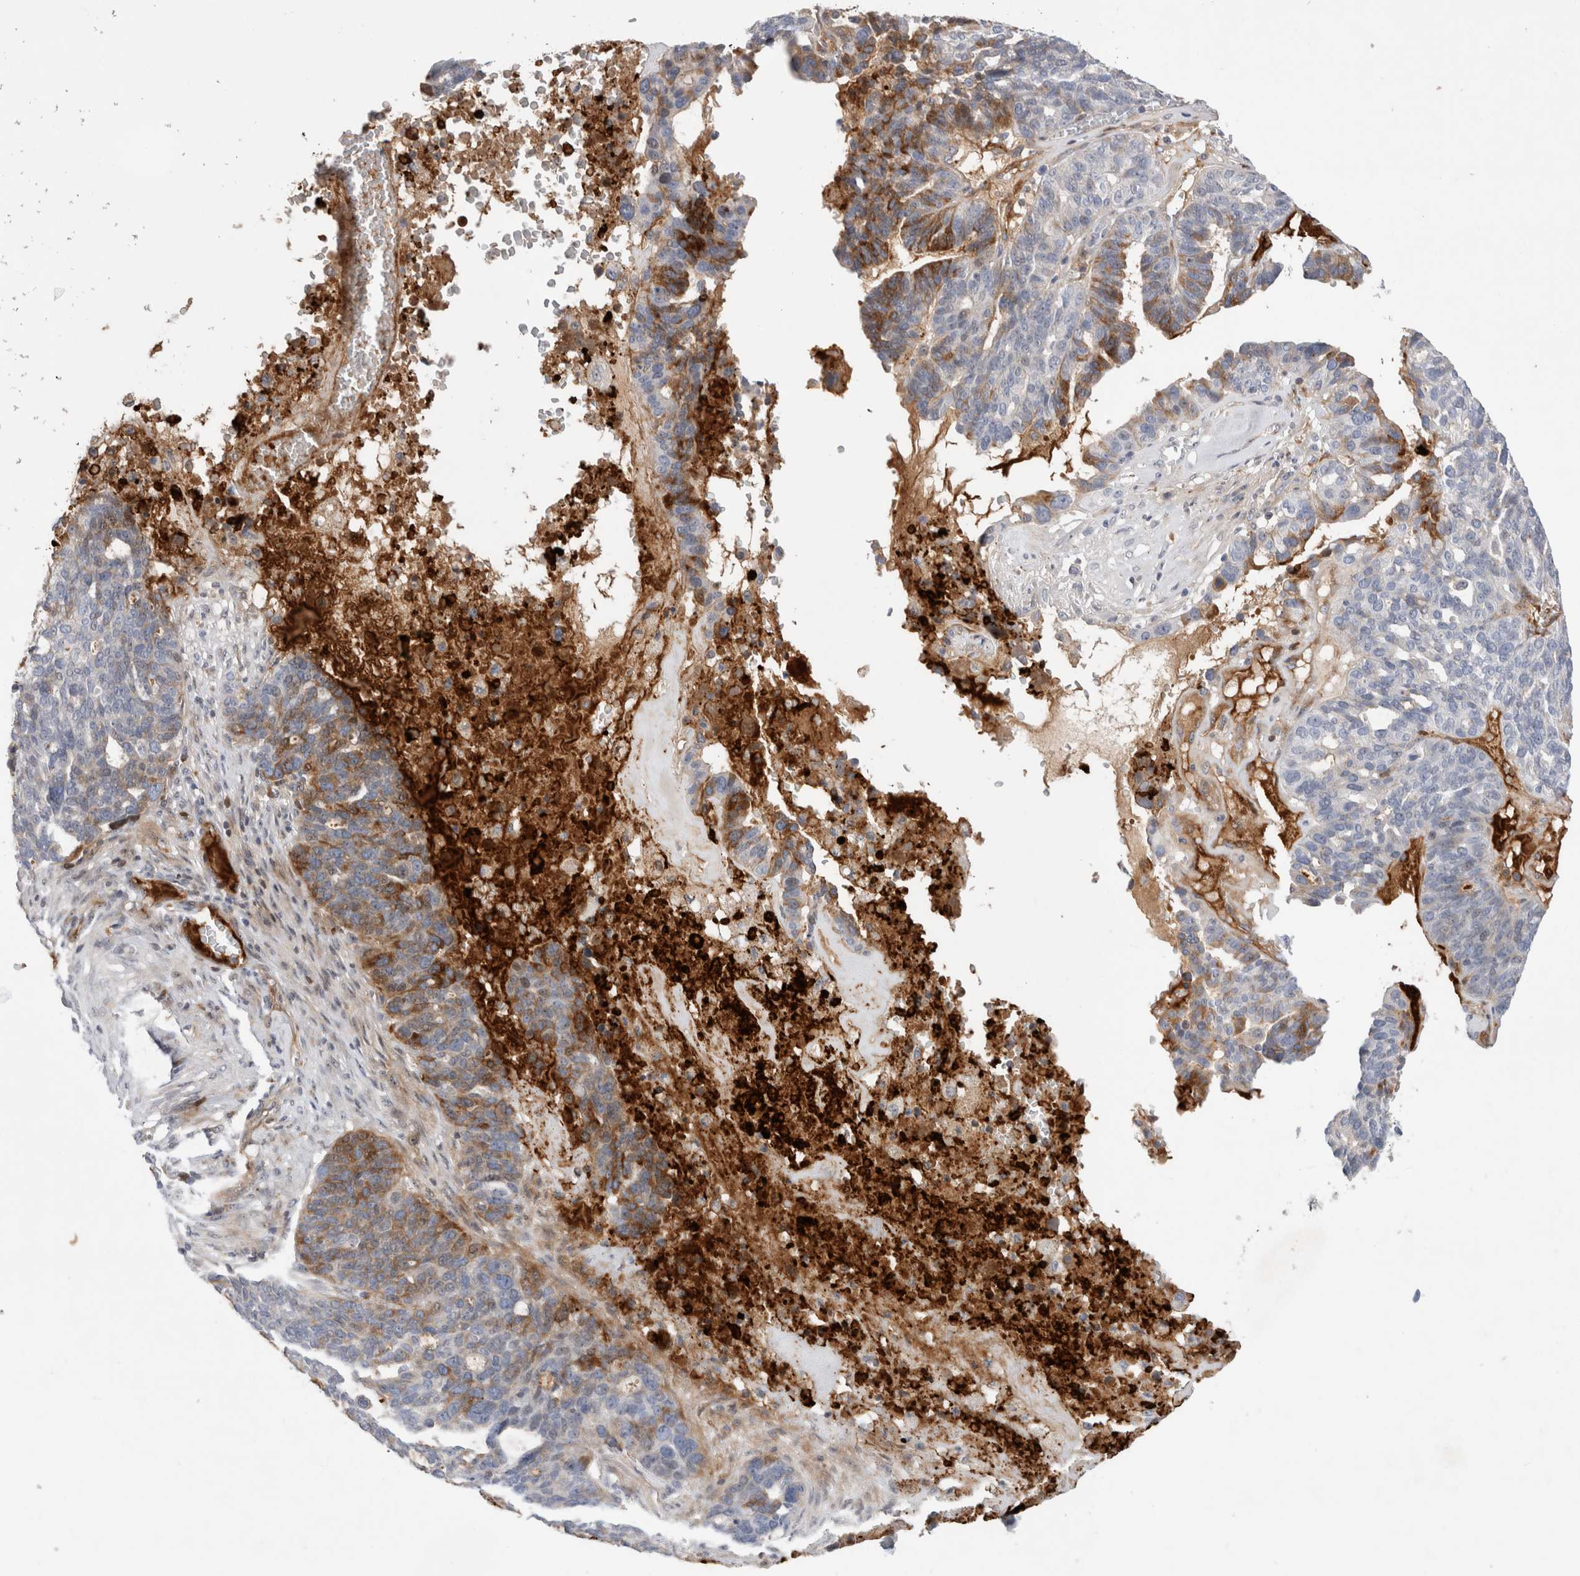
{"staining": {"intensity": "moderate", "quantity": "<25%", "location": "cytoplasmic/membranous"}, "tissue": "ovarian cancer", "cell_type": "Tumor cells", "image_type": "cancer", "snomed": [{"axis": "morphology", "description": "Cystadenocarcinoma, serous, NOS"}, {"axis": "topography", "description": "Ovary"}], "caption": "Brown immunohistochemical staining in ovarian cancer displays moderate cytoplasmic/membranous expression in about <25% of tumor cells.", "gene": "ECHDC2", "patient": {"sex": "female", "age": 59}}